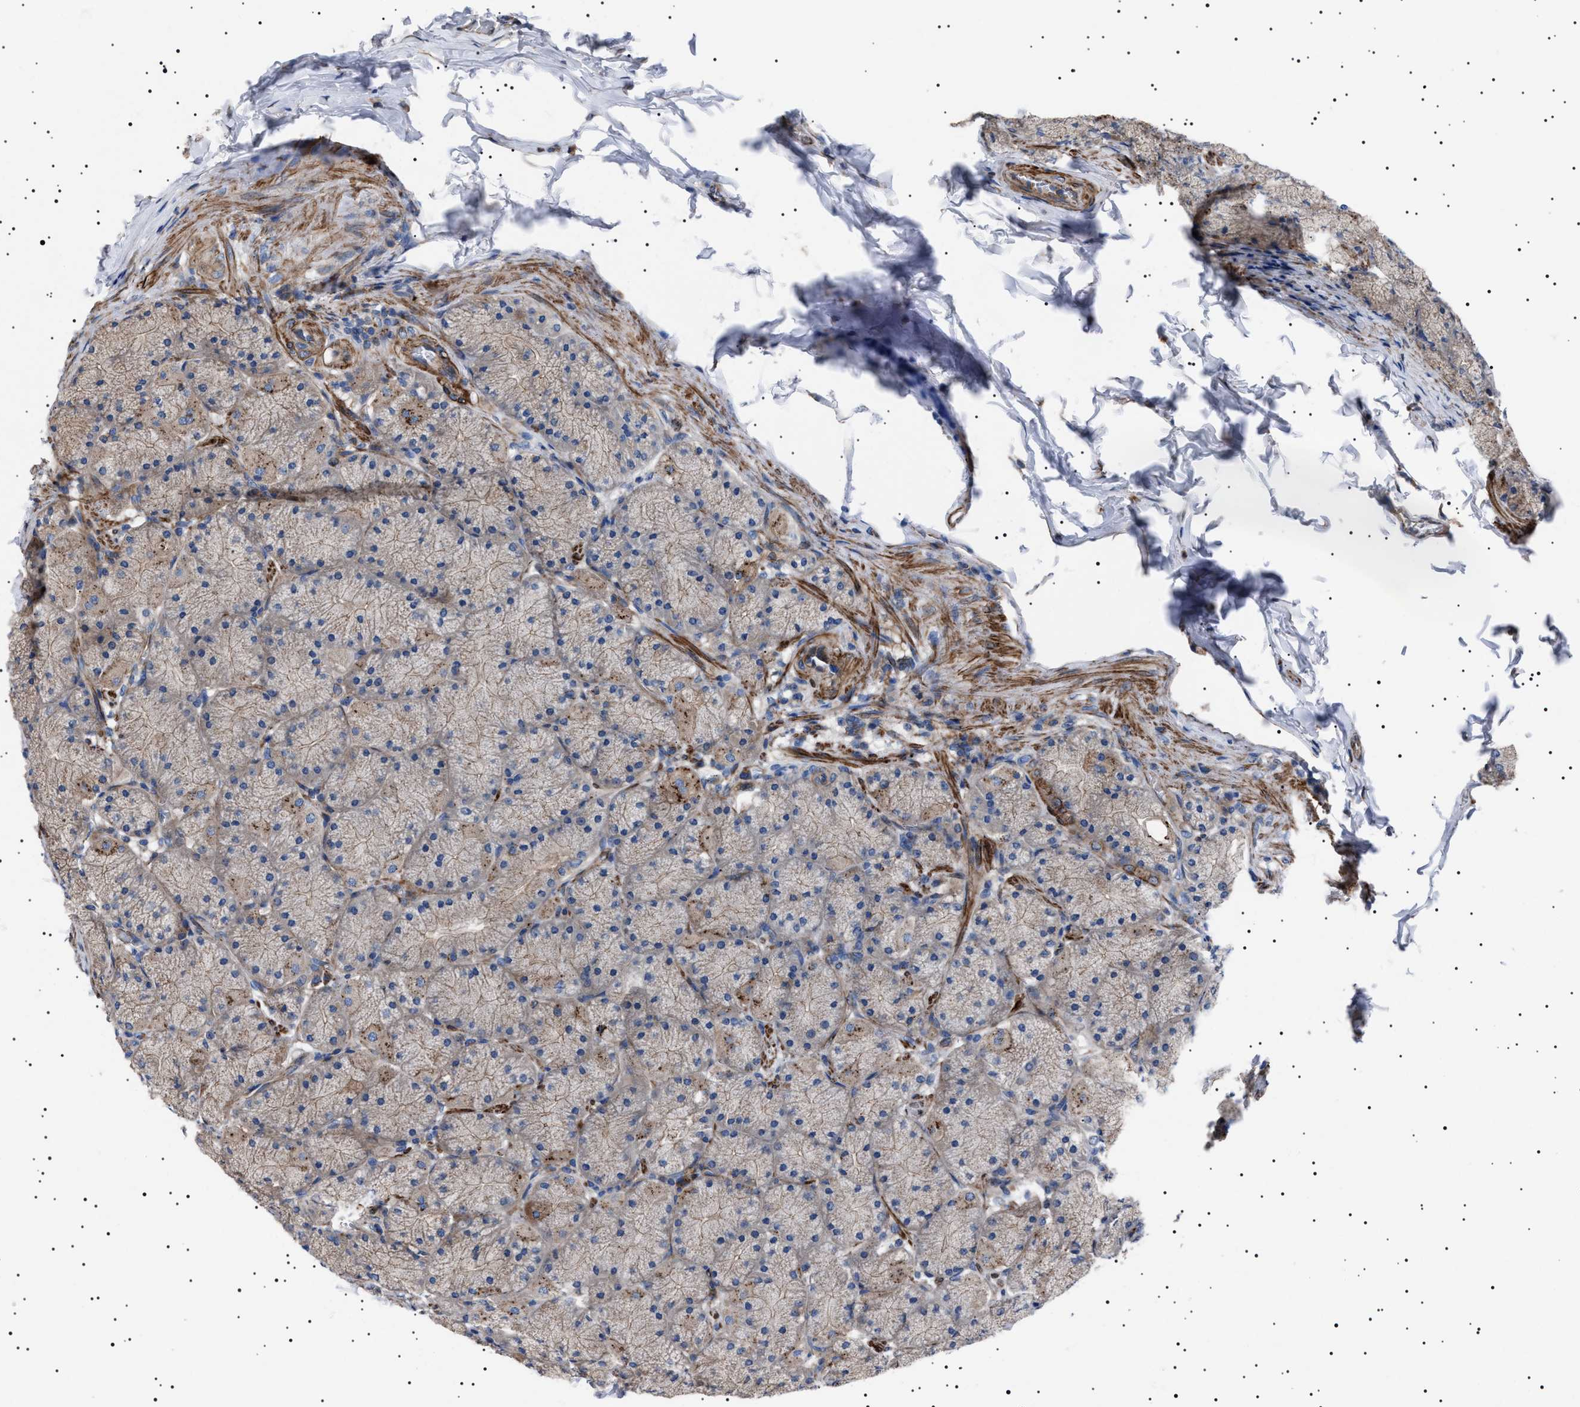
{"staining": {"intensity": "weak", "quantity": "25%-75%", "location": "cytoplasmic/membranous"}, "tissue": "stomach", "cell_type": "Glandular cells", "image_type": "normal", "snomed": [{"axis": "morphology", "description": "Normal tissue, NOS"}, {"axis": "topography", "description": "Stomach, upper"}], "caption": "Glandular cells demonstrate weak cytoplasmic/membranous expression in about 25%-75% of cells in normal stomach.", "gene": "NEU1", "patient": {"sex": "female", "age": 56}}